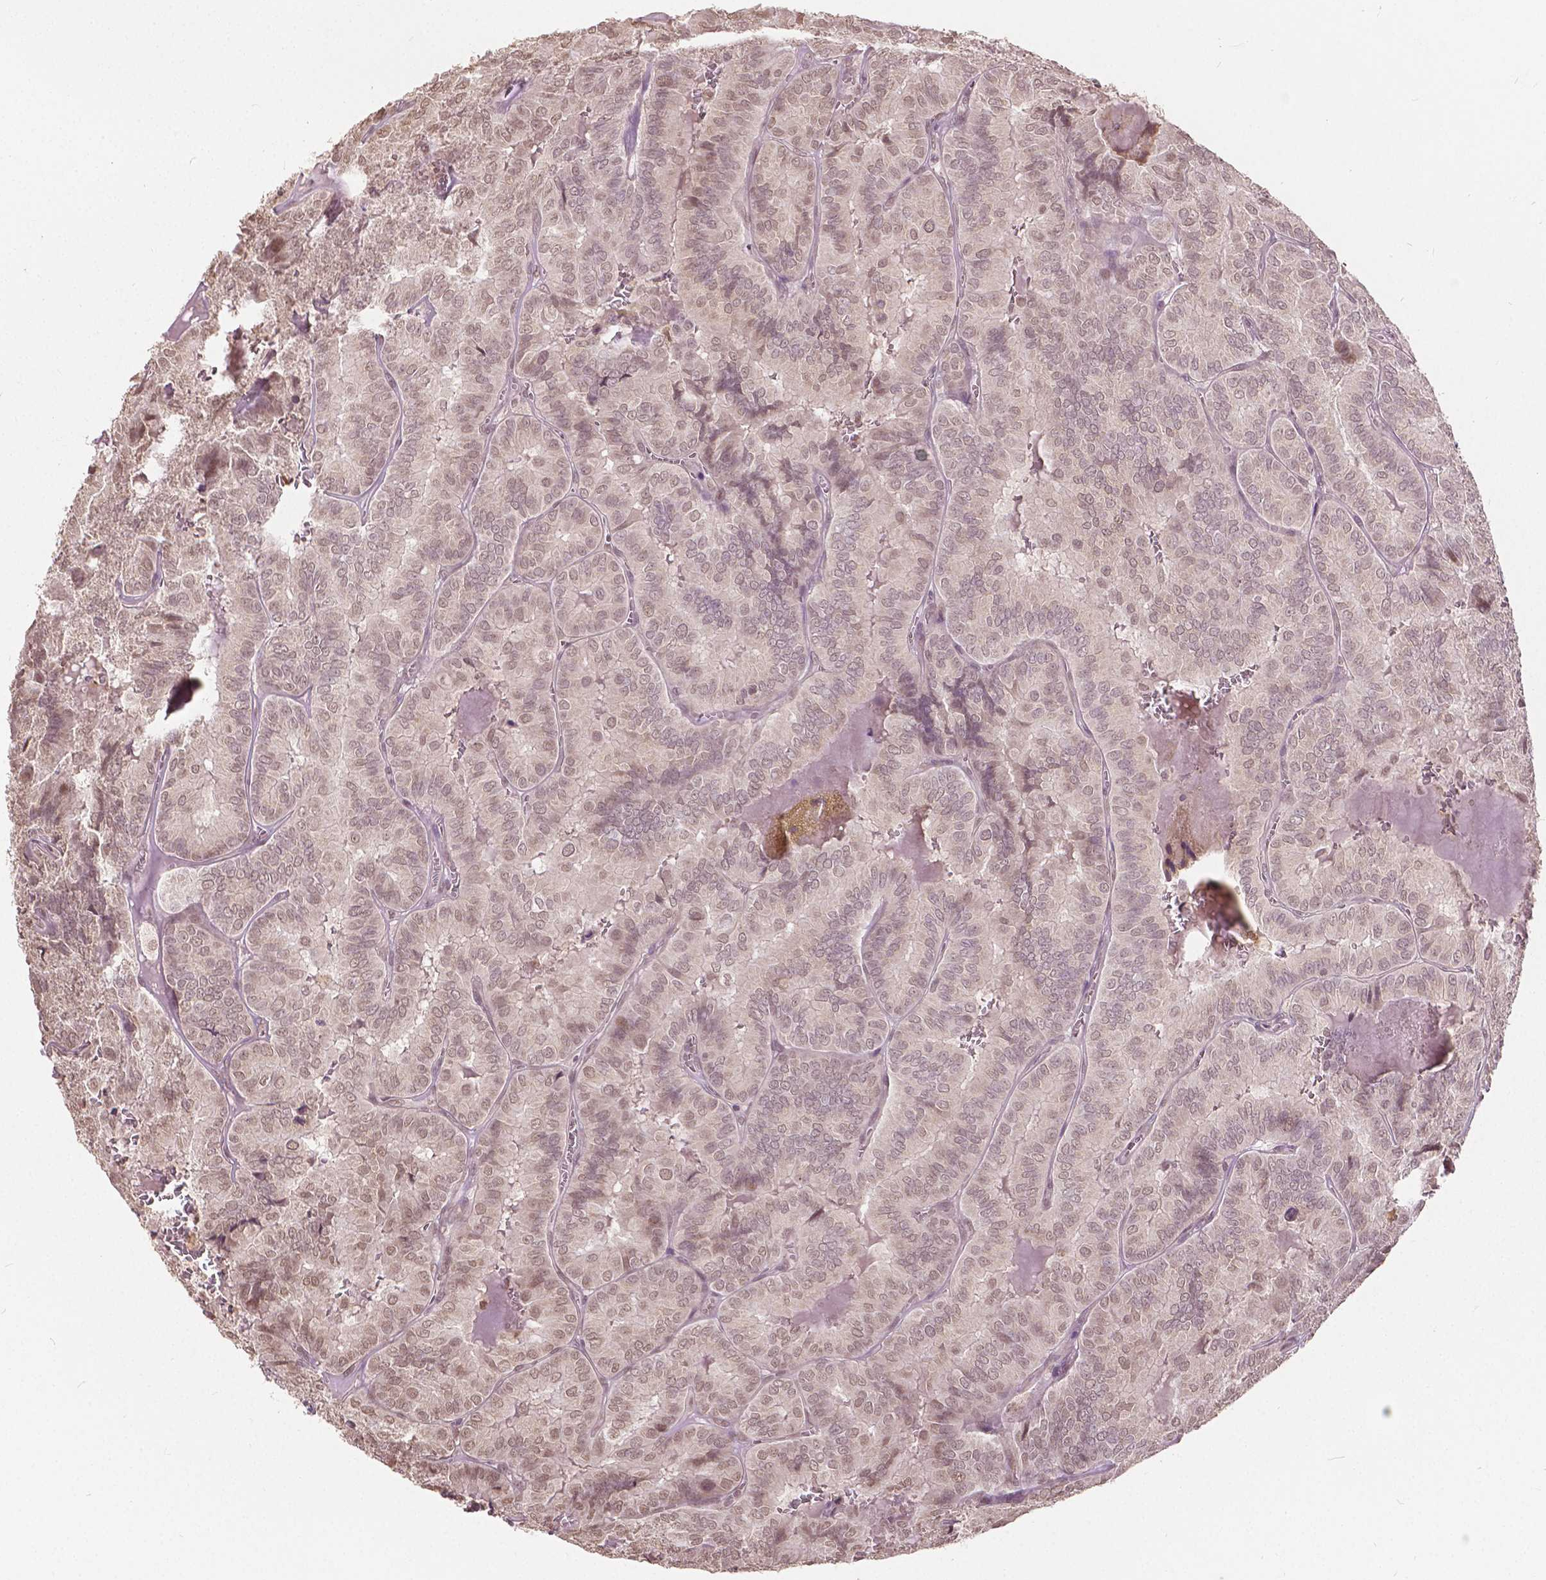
{"staining": {"intensity": "moderate", "quantity": "25%-75%", "location": "nuclear"}, "tissue": "thyroid cancer", "cell_type": "Tumor cells", "image_type": "cancer", "snomed": [{"axis": "morphology", "description": "Papillary adenocarcinoma, NOS"}, {"axis": "topography", "description": "Thyroid gland"}], "caption": "Human thyroid papillary adenocarcinoma stained with a protein marker shows moderate staining in tumor cells.", "gene": "HOXA10", "patient": {"sex": "female", "age": 75}}